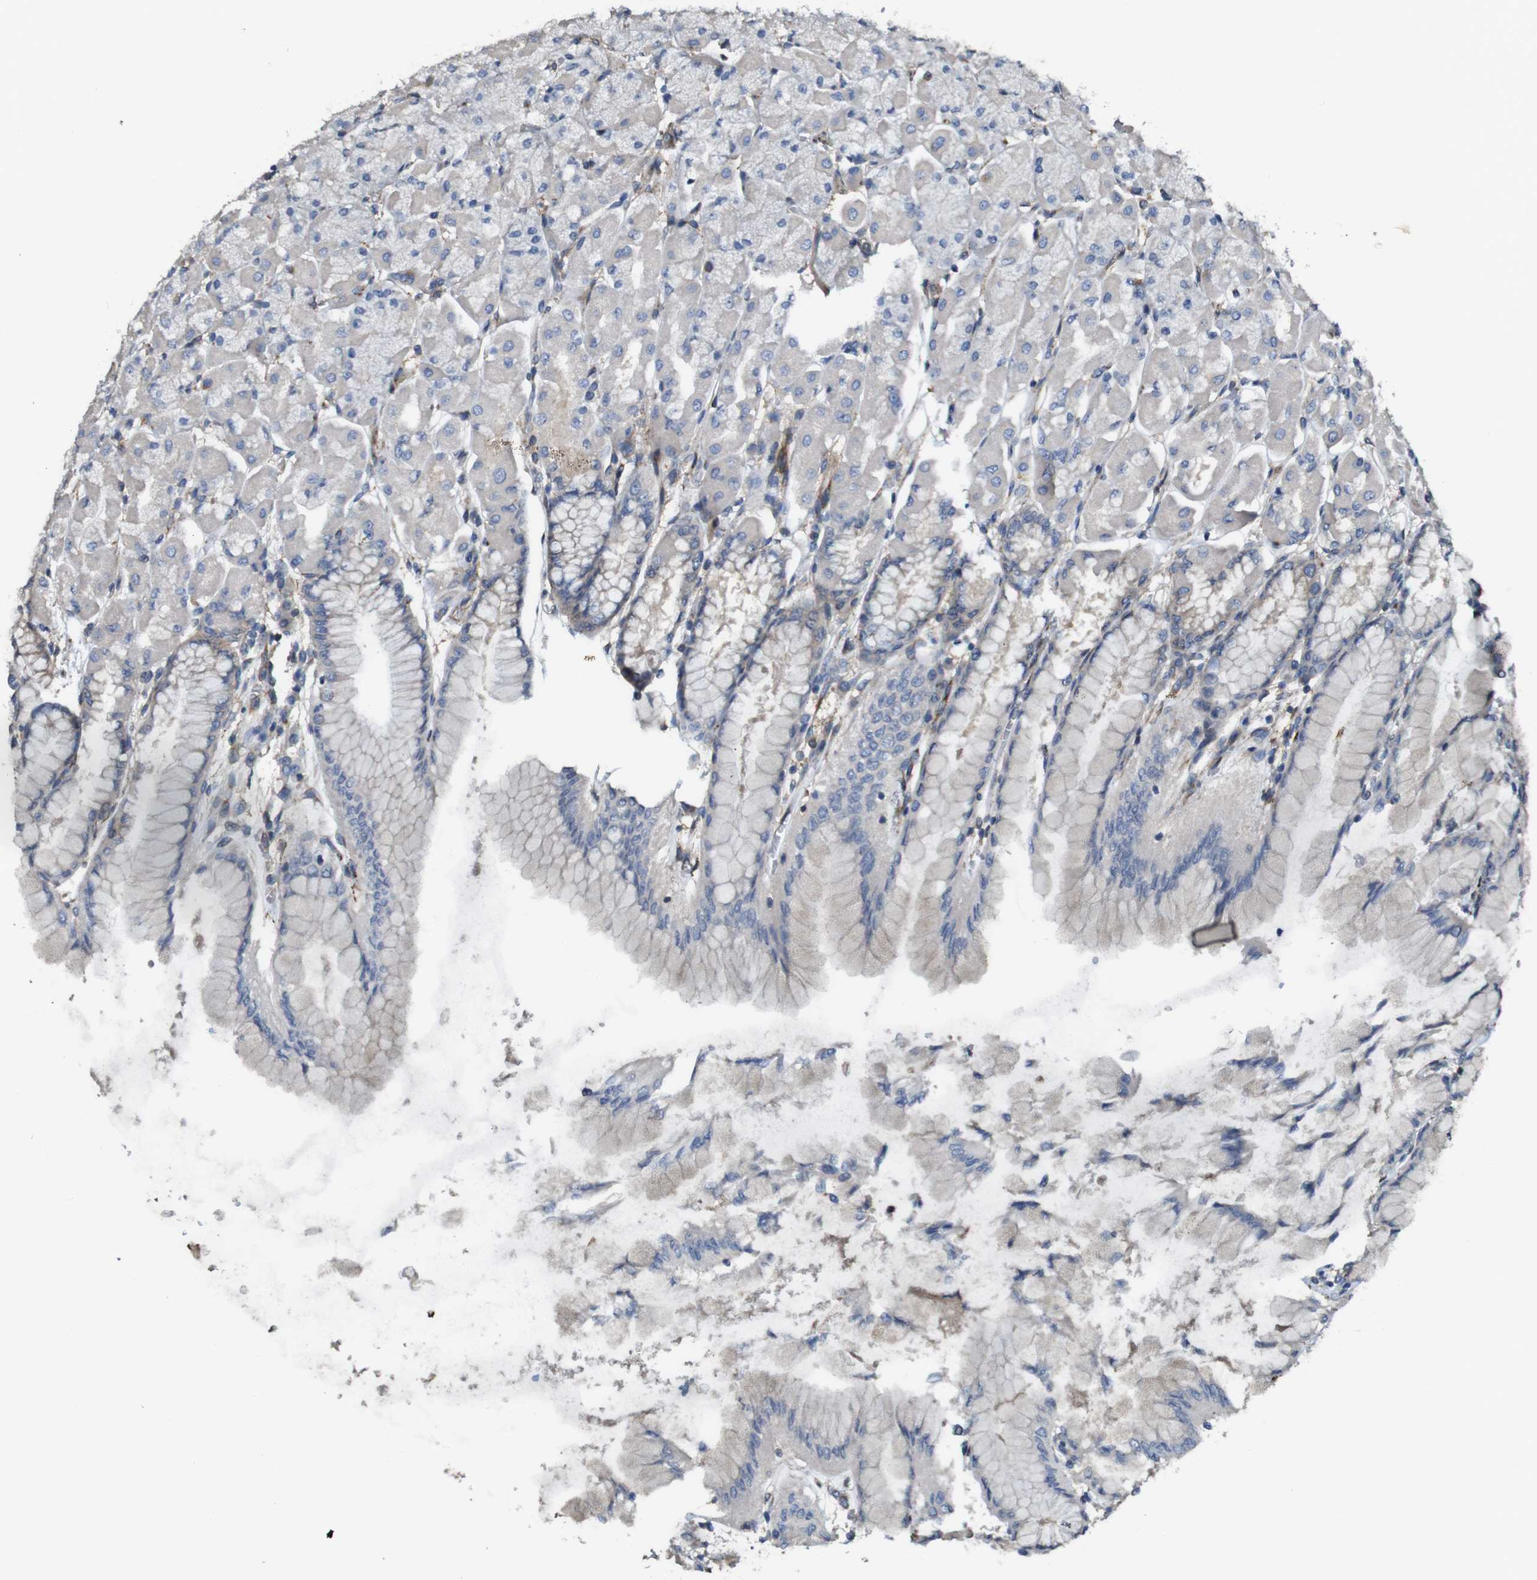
{"staining": {"intensity": "weak", "quantity": ">75%", "location": "cytoplasmic/membranous"}, "tissue": "stomach", "cell_type": "Glandular cells", "image_type": "normal", "snomed": [{"axis": "morphology", "description": "Normal tissue, NOS"}, {"axis": "topography", "description": "Stomach, upper"}], "caption": "An image of stomach stained for a protein reveals weak cytoplasmic/membranous brown staining in glandular cells. The staining was performed using DAB to visualize the protein expression in brown, while the nuclei were stained in blue with hematoxylin (Magnification: 20x).", "gene": "PCOLCE2", "patient": {"sex": "female", "age": 56}}